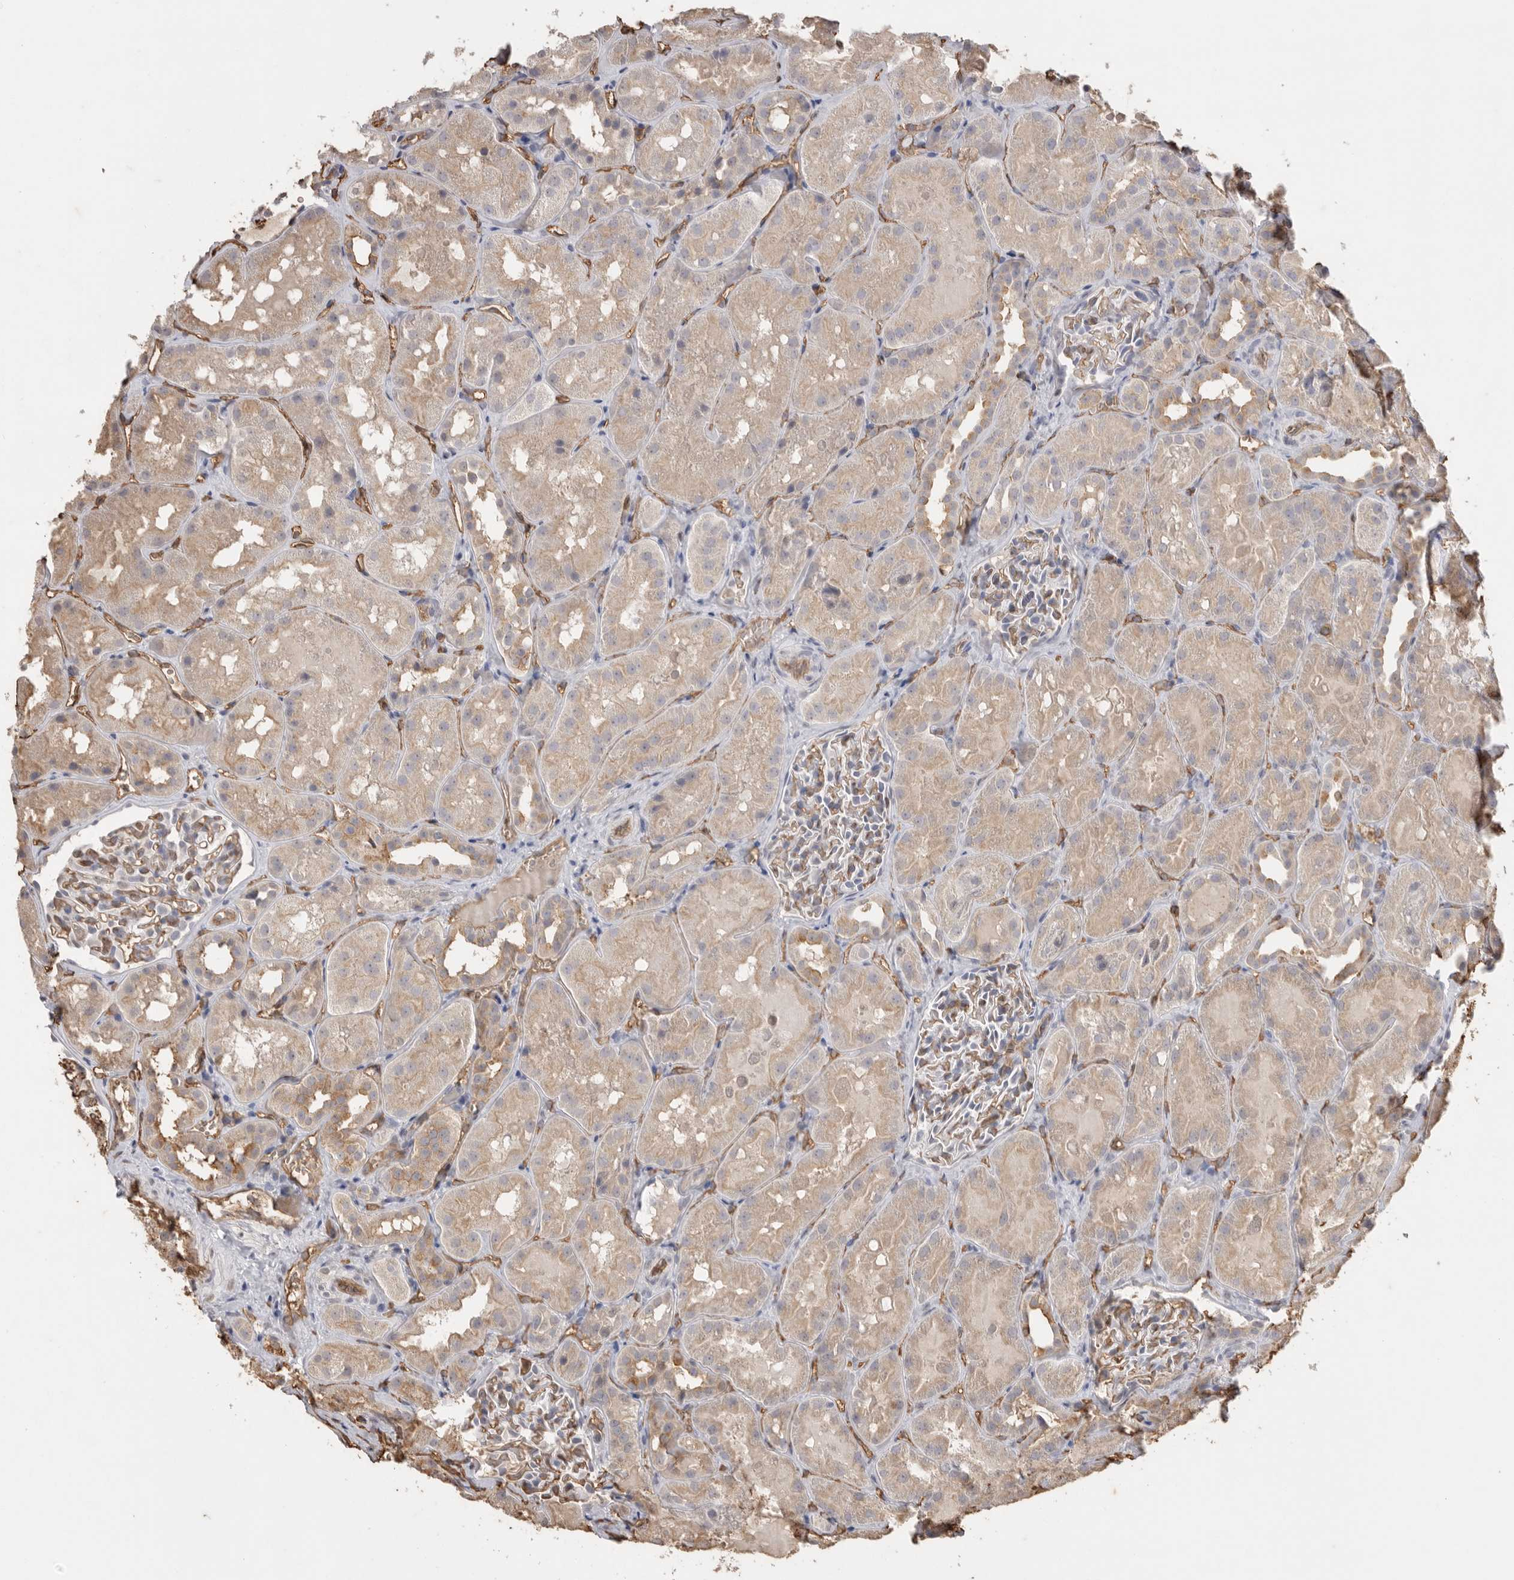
{"staining": {"intensity": "moderate", "quantity": "25%-75%", "location": "cytoplasmic/membranous"}, "tissue": "kidney", "cell_type": "Cells in glomeruli", "image_type": "normal", "snomed": [{"axis": "morphology", "description": "Normal tissue, NOS"}, {"axis": "topography", "description": "Kidney"}], "caption": "Cells in glomeruli demonstrate medium levels of moderate cytoplasmic/membranous expression in approximately 25%-75% of cells in benign kidney.", "gene": "IL27", "patient": {"sex": "male", "age": 16}}